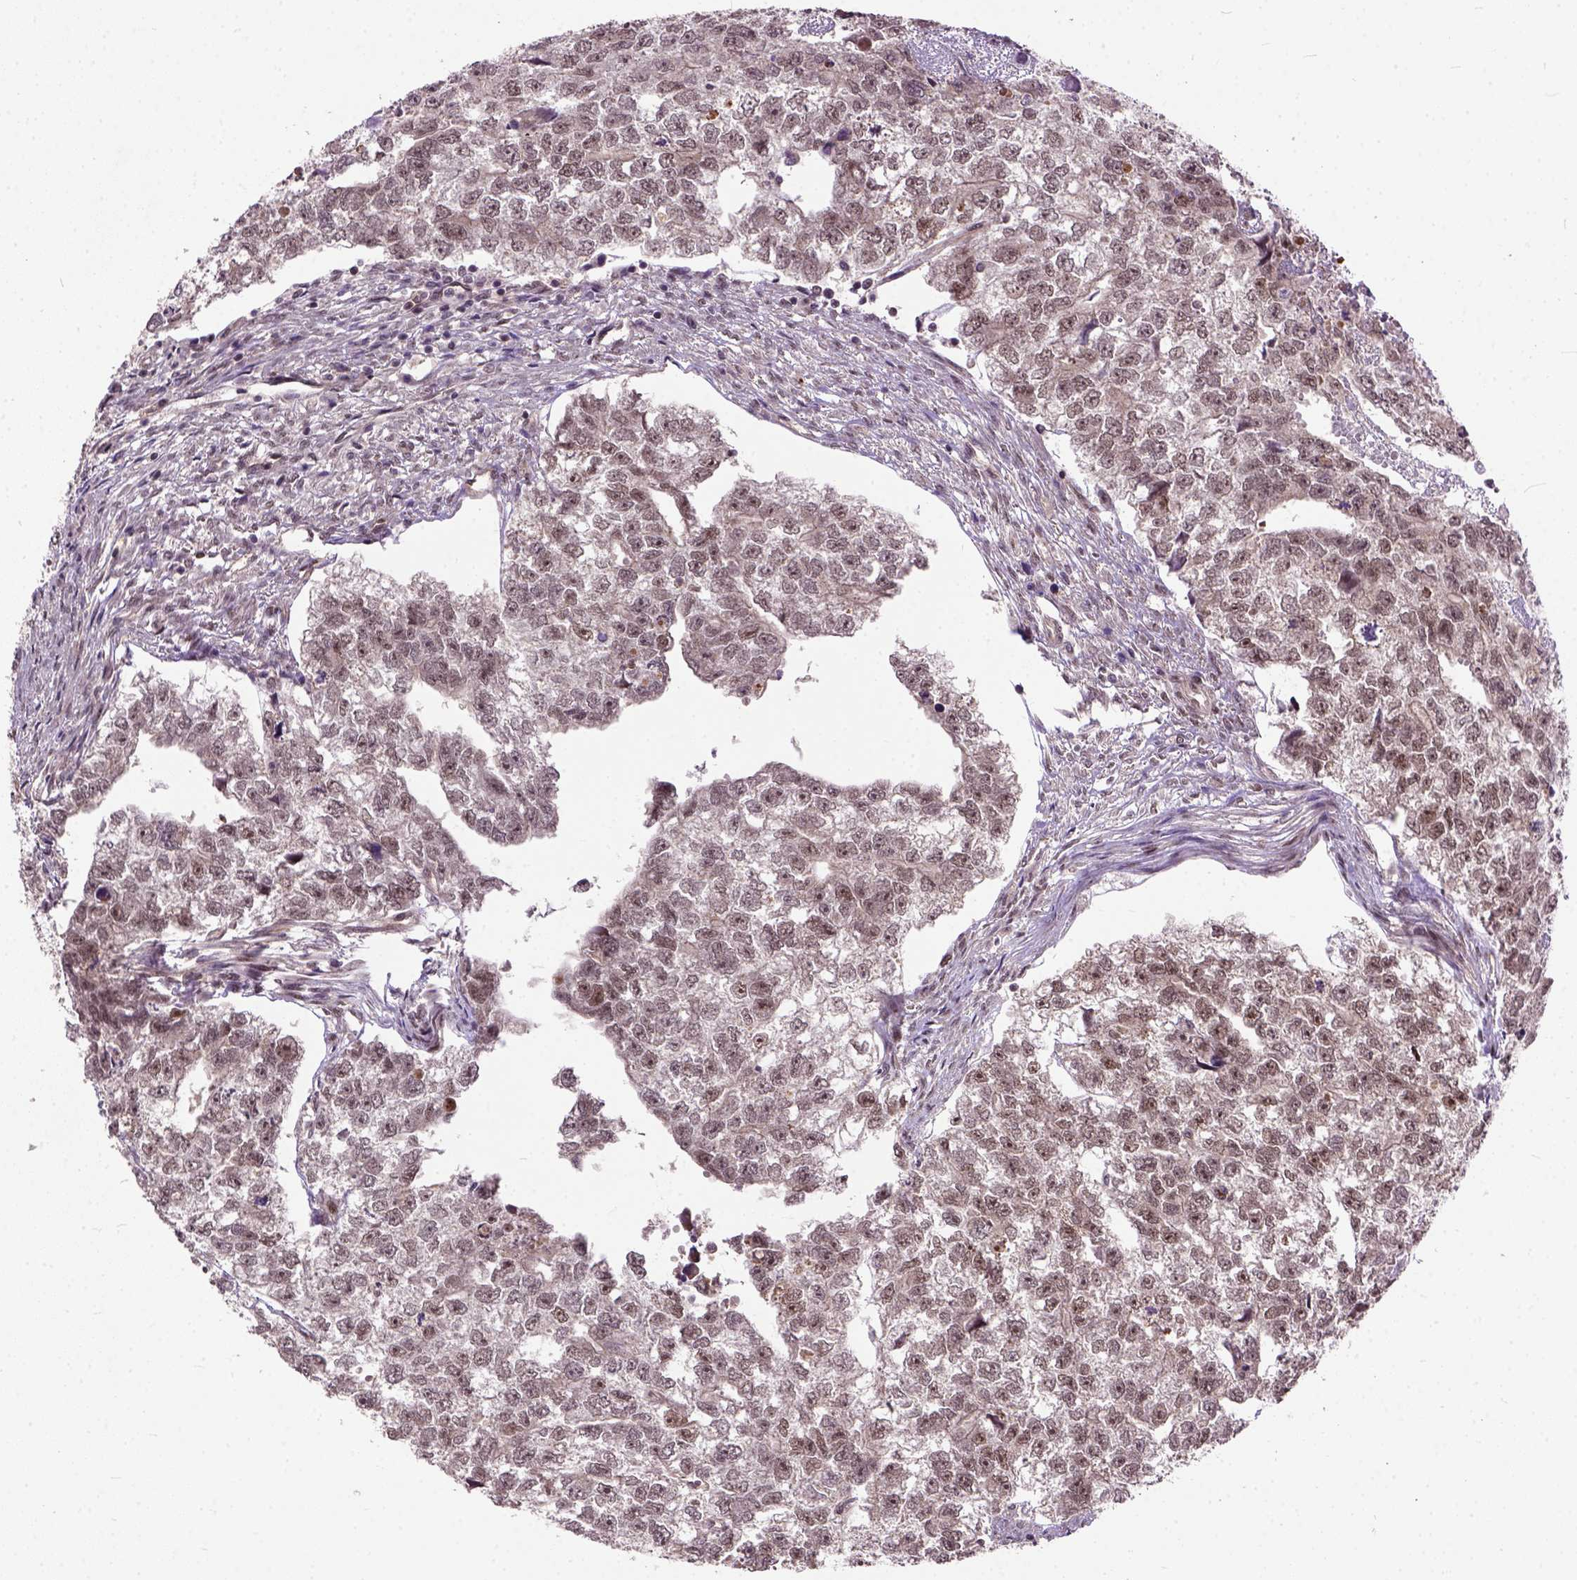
{"staining": {"intensity": "weak", "quantity": ">75%", "location": "nuclear"}, "tissue": "testis cancer", "cell_type": "Tumor cells", "image_type": "cancer", "snomed": [{"axis": "morphology", "description": "Carcinoma, Embryonal, NOS"}, {"axis": "morphology", "description": "Teratoma, malignant, NOS"}, {"axis": "topography", "description": "Testis"}], "caption": "Testis cancer stained with a brown dye exhibits weak nuclear positive staining in approximately >75% of tumor cells.", "gene": "ZNF630", "patient": {"sex": "male", "age": 44}}